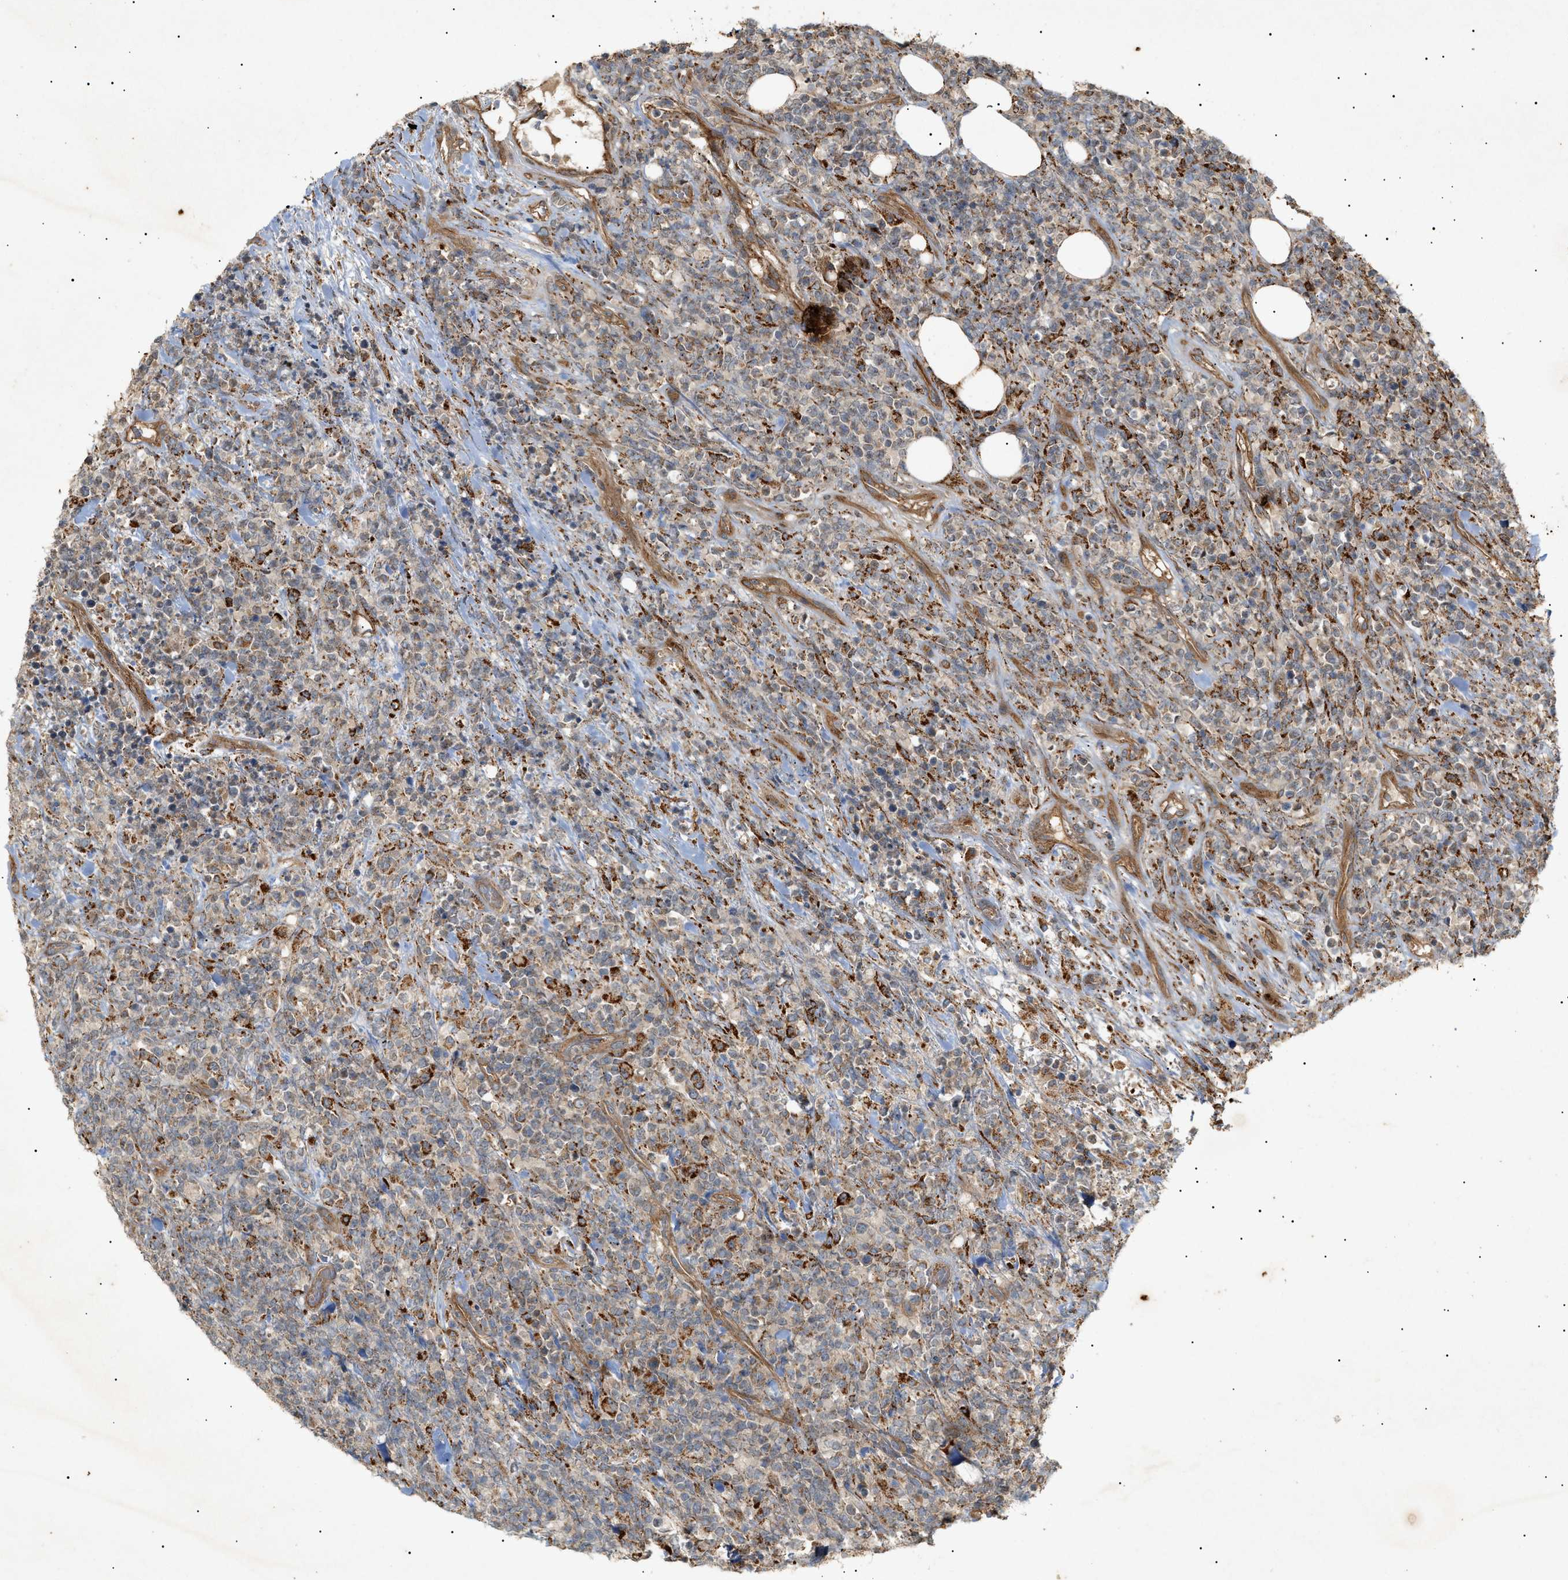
{"staining": {"intensity": "weak", "quantity": "25%-75%", "location": "cytoplasmic/membranous"}, "tissue": "lymphoma", "cell_type": "Tumor cells", "image_type": "cancer", "snomed": [{"axis": "morphology", "description": "Malignant lymphoma, non-Hodgkin's type, High grade"}, {"axis": "topography", "description": "Soft tissue"}], "caption": "DAB (3,3'-diaminobenzidine) immunohistochemical staining of human lymphoma shows weak cytoplasmic/membranous protein positivity in about 25%-75% of tumor cells. (Stains: DAB (3,3'-diaminobenzidine) in brown, nuclei in blue, Microscopy: brightfield microscopy at high magnification).", "gene": "MTCH1", "patient": {"sex": "male", "age": 18}}